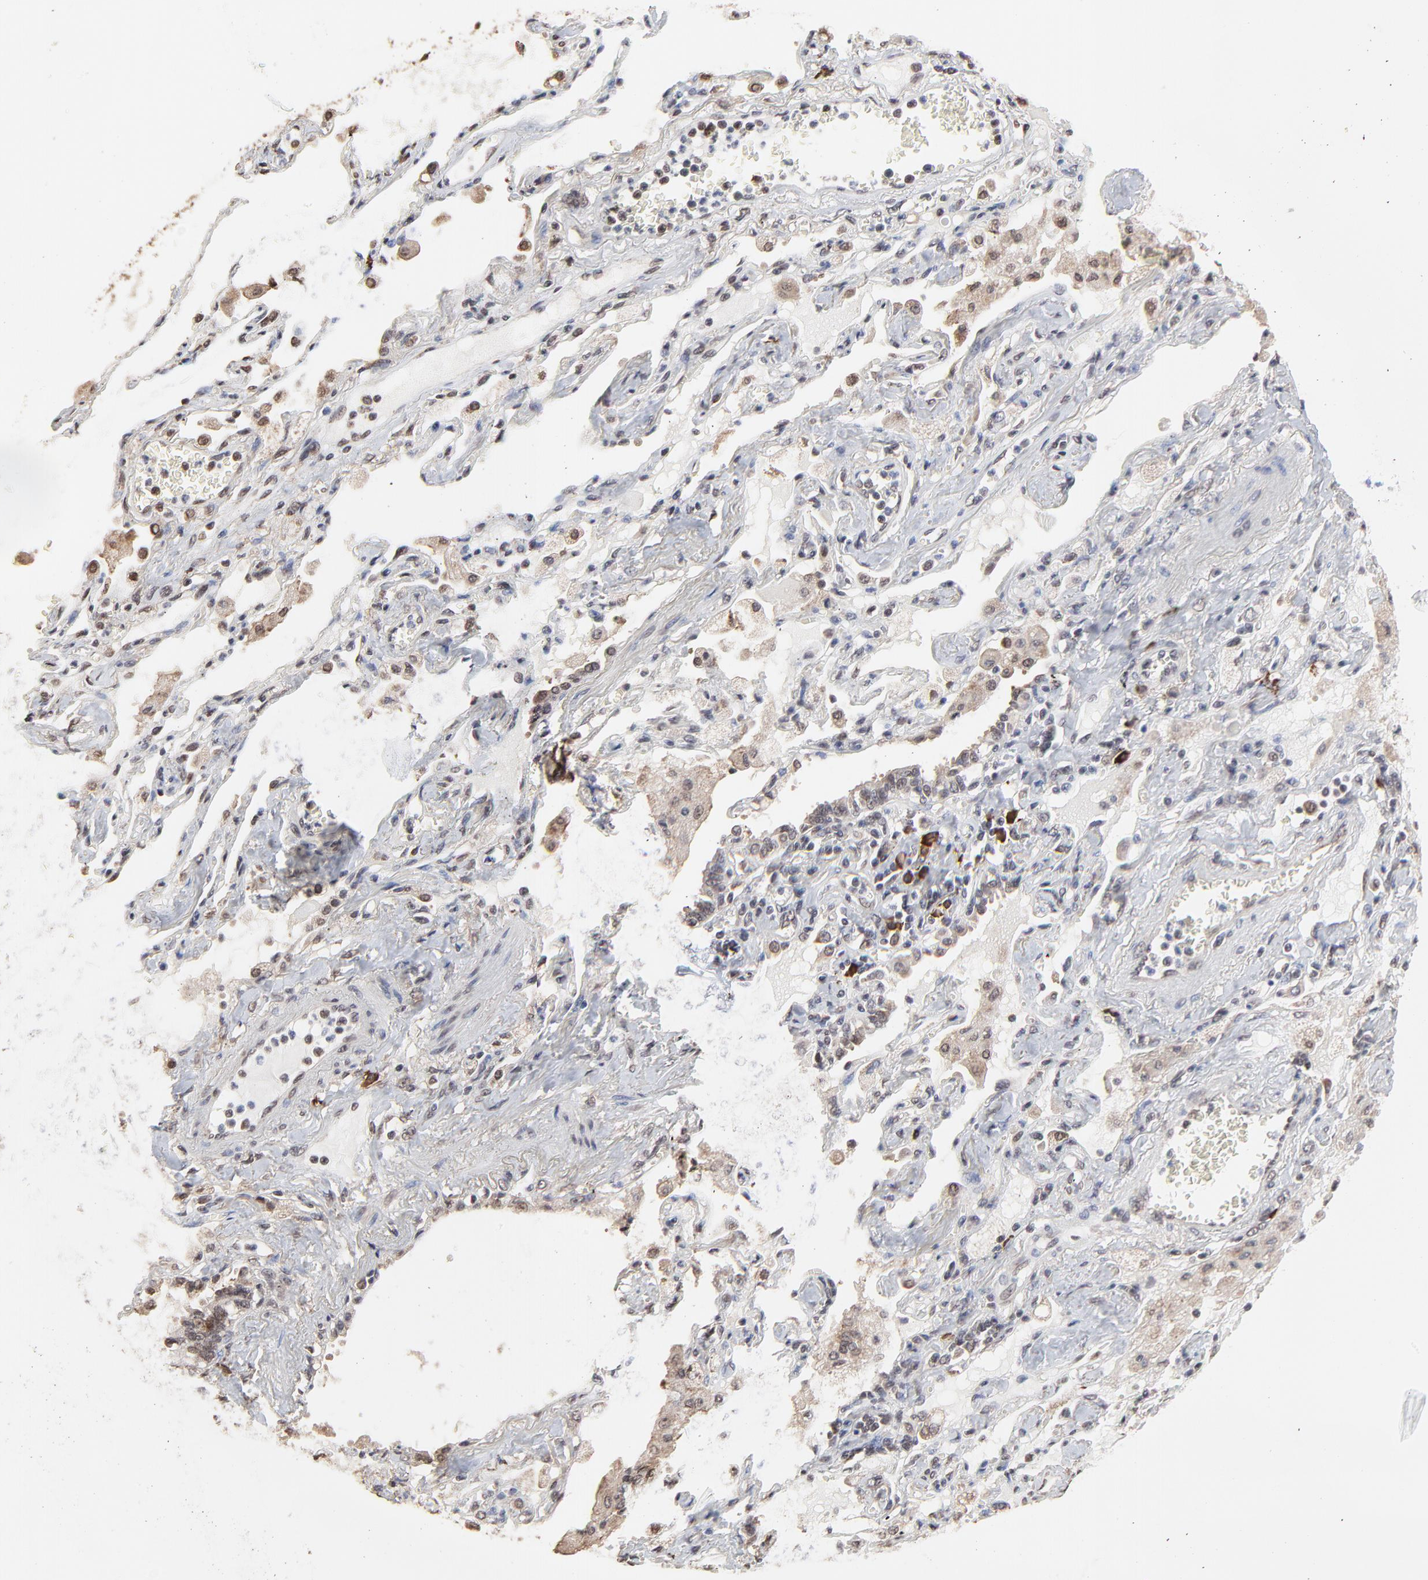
{"staining": {"intensity": "weak", "quantity": "25%-75%", "location": "cytoplasmic/membranous"}, "tissue": "lung cancer", "cell_type": "Tumor cells", "image_type": "cancer", "snomed": [{"axis": "morphology", "description": "Squamous cell carcinoma, NOS"}, {"axis": "topography", "description": "Lung"}], "caption": "Lung squamous cell carcinoma stained with immunohistochemistry exhibits weak cytoplasmic/membranous staining in approximately 25%-75% of tumor cells.", "gene": "CHM", "patient": {"sex": "female", "age": 76}}